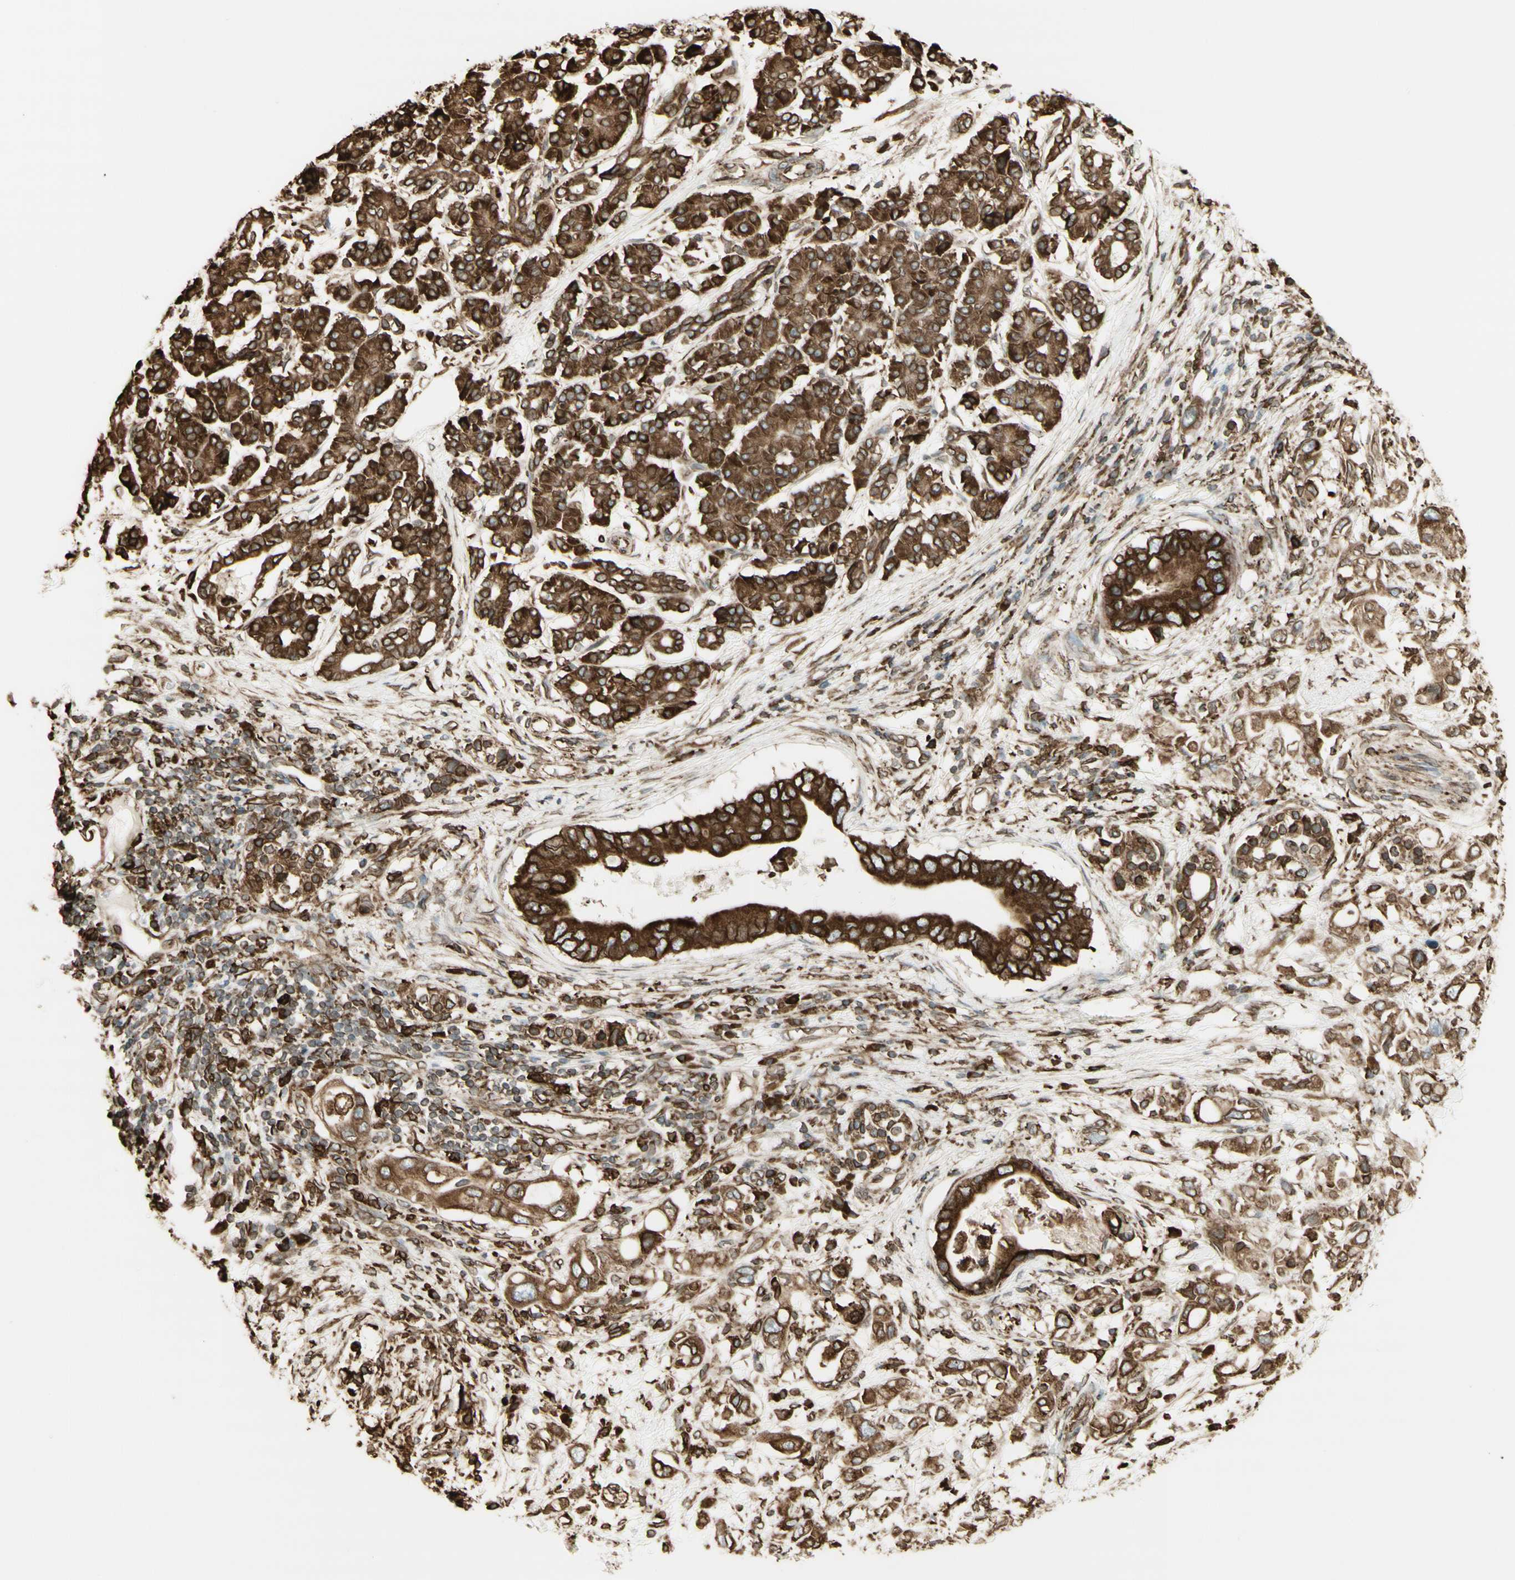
{"staining": {"intensity": "moderate", "quantity": ">75%", "location": "cytoplasmic/membranous"}, "tissue": "pancreatic cancer", "cell_type": "Tumor cells", "image_type": "cancer", "snomed": [{"axis": "morphology", "description": "Adenocarcinoma, NOS"}, {"axis": "topography", "description": "Pancreas"}], "caption": "Immunohistochemistry image of neoplastic tissue: human pancreatic cancer (adenocarcinoma) stained using IHC exhibits medium levels of moderate protein expression localized specifically in the cytoplasmic/membranous of tumor cells, appearing as a cytoplasmic/membranous brown color.", "gene": "CANX", "patient": {"sex": "female", "age": 56}}